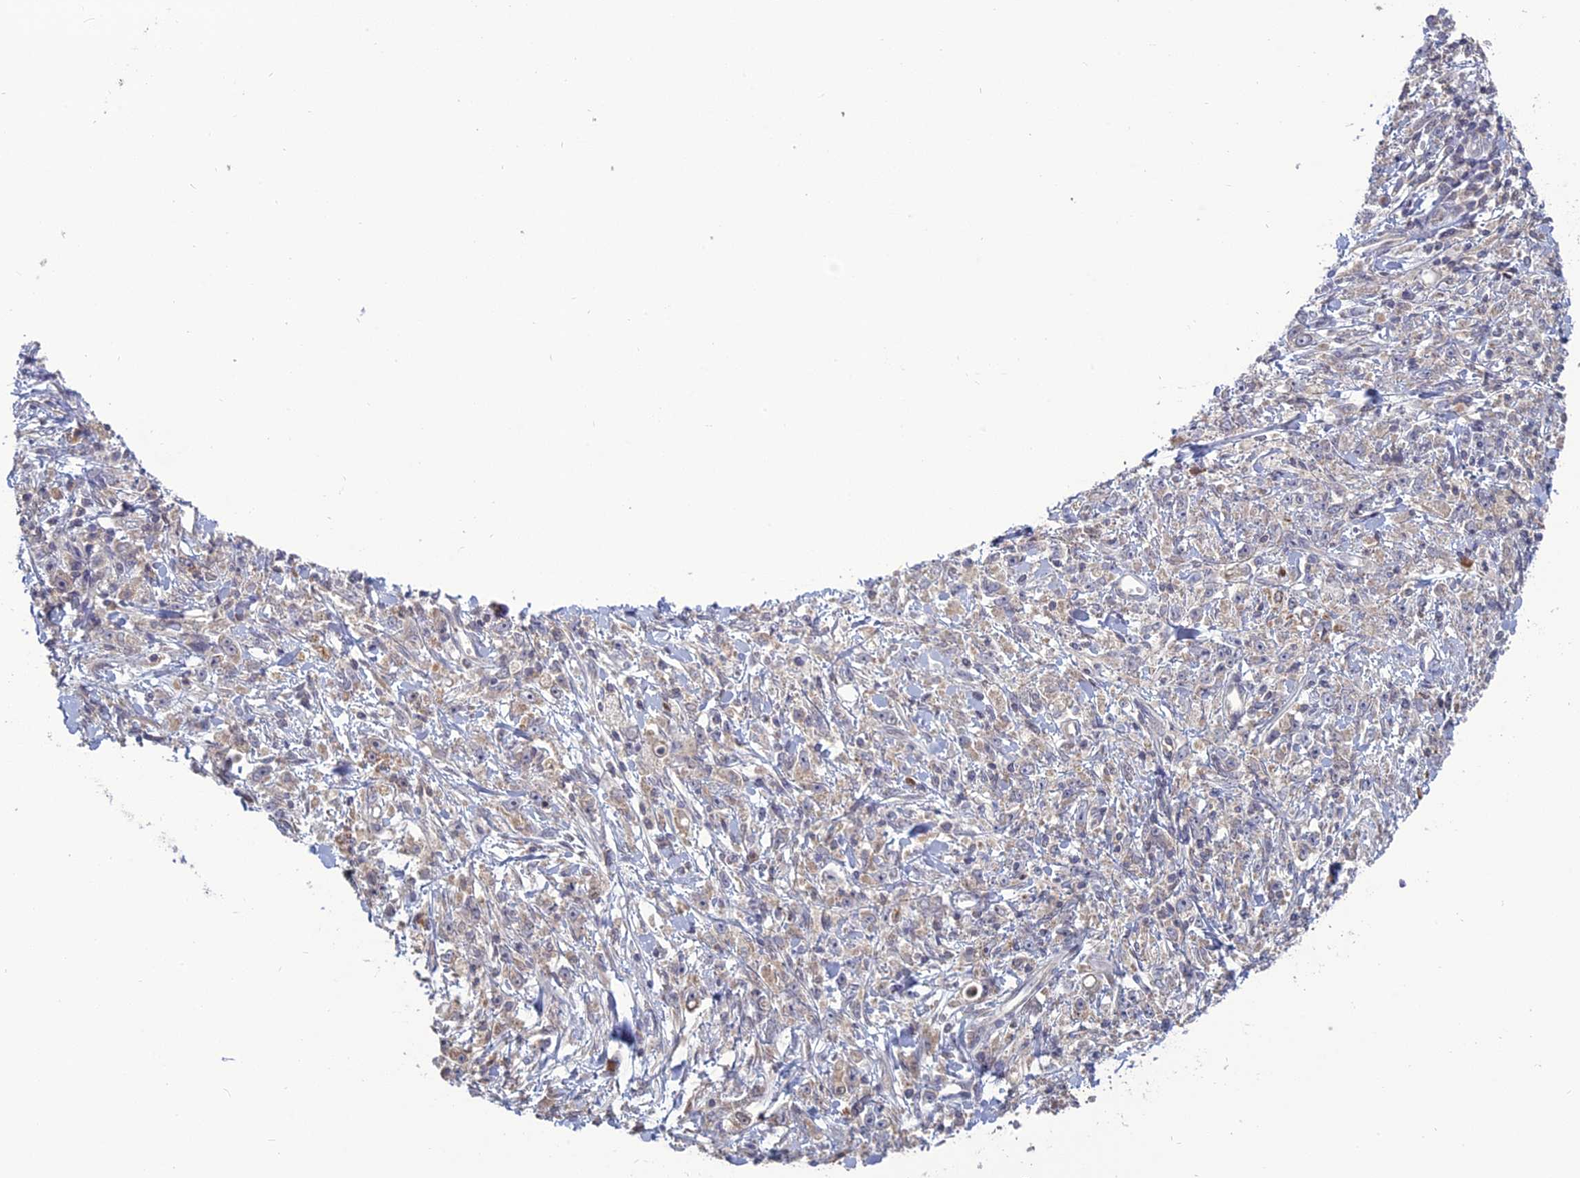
{"staining": {"intensity": "weak", "quantity": "<25%", "location": "cytoplasmic/membranous"}, "tissue": "stomach cancer", "cell_type": "Tumor cells", "image_type": "cancer", "snomed": [{"axis": "morphology", "description": "Adenocarcinoma, NOS"}, {"axis": "topography", "description": "Stomach"}], "caption": "IHC micrograph of stomach adenocarcinoma stained for a protein (brown), which displays no positivity in tumor cells.", "gene": "TMEM208", "patient": {"sex": "female", "age": 59}}